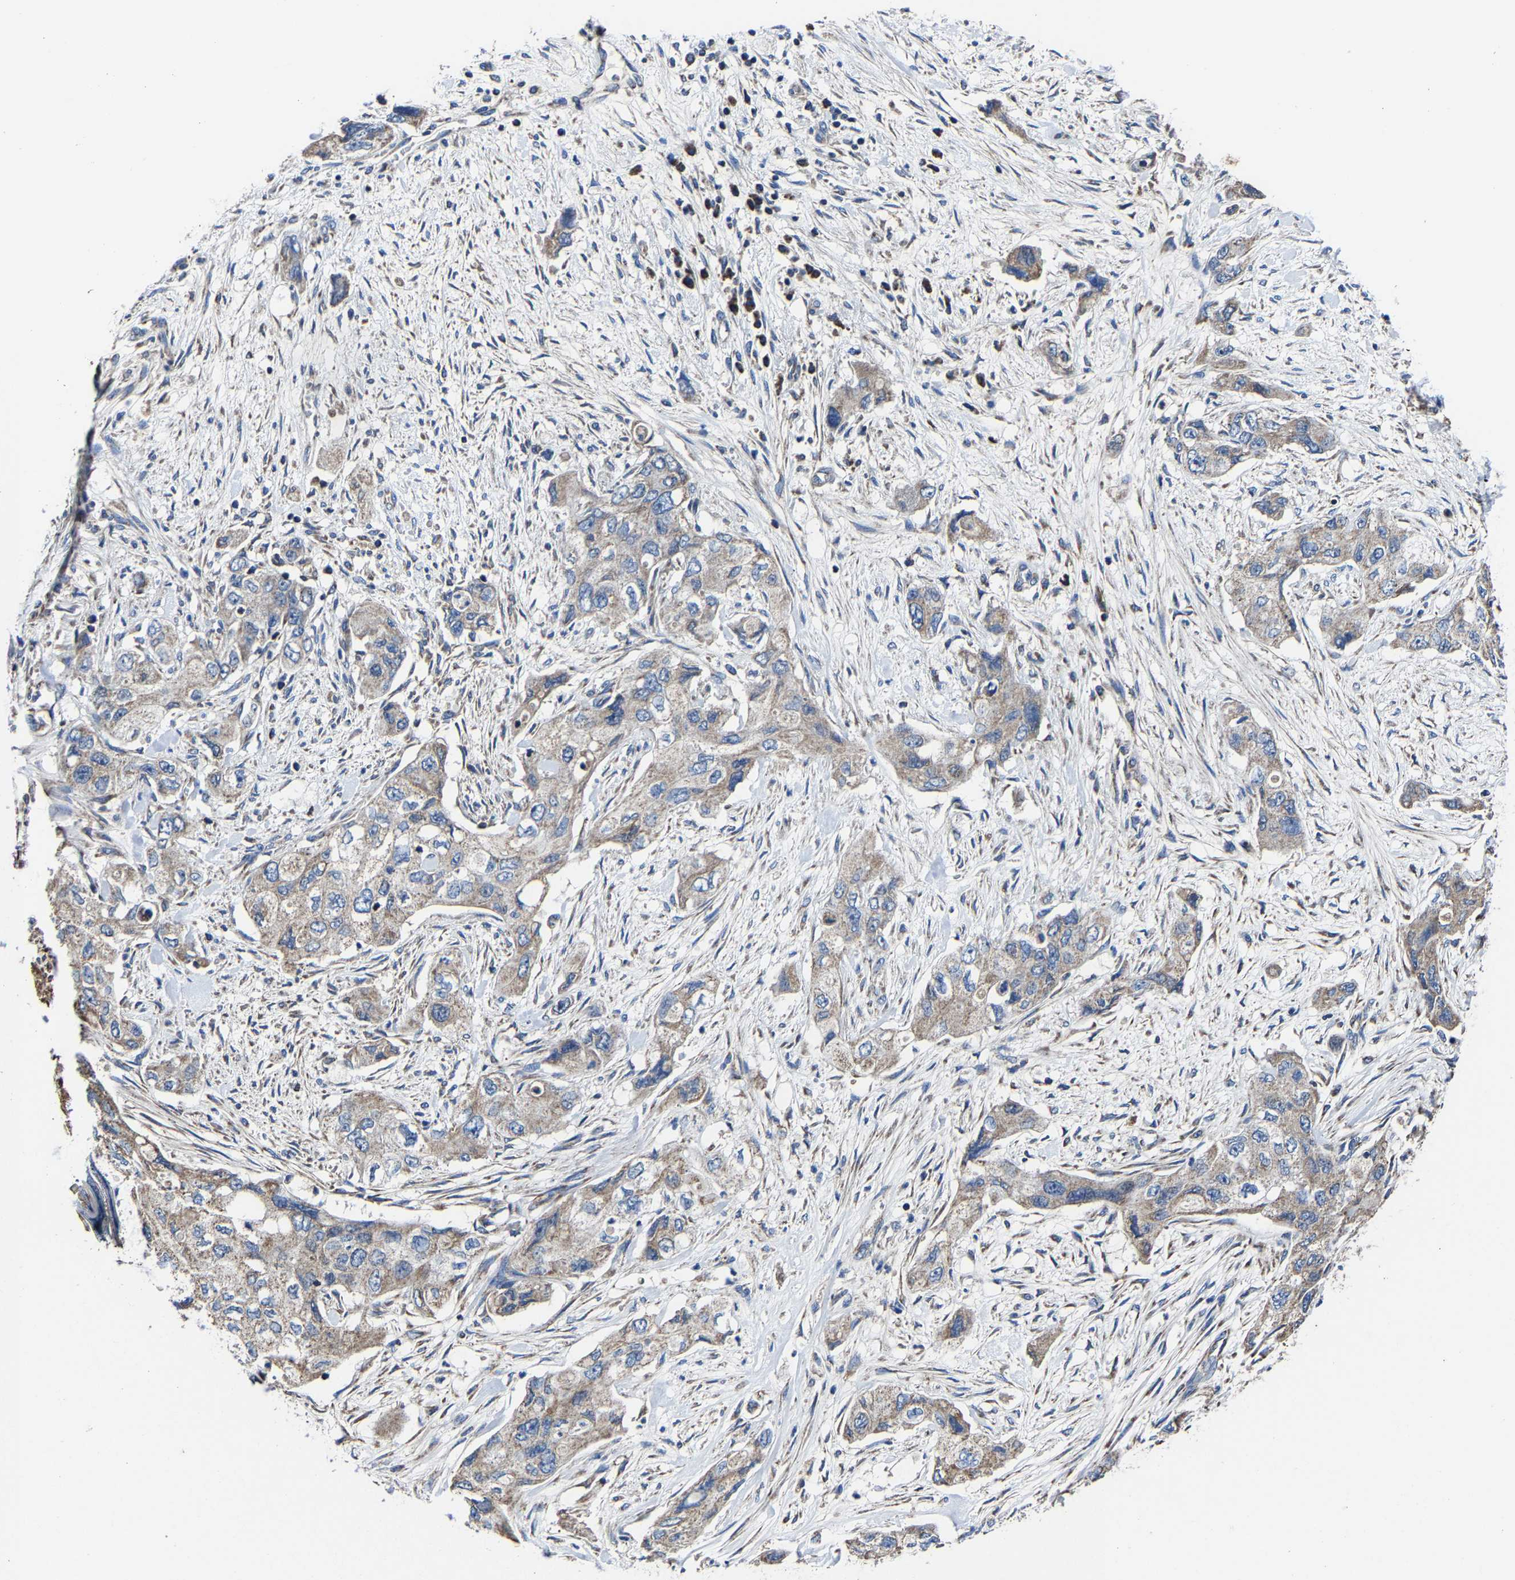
{"staining": {"intensity": "weak", "quantity": ">75%", "location": "cytoplasmic/membranous"}, "tissue": "pancreatic cancer", "cell_type": "Tumor cells", "image_type": "cancer", "snomed": [{"axis": "morphology", "description": "Adenocarcinoma, NOS"}, {"axis": "topography", "description": "Pancreas"}], "caption": "Brown immunohistochemical staining in adenocarcinoma (pancreatic) exhibits weak cytoplasmic/membranous expression in about >75% of tumor cells. (DAB (3,3'-diaminobenzidine) IHC with brightfield microscopy, high magnification).", "gene": "ZCCHC7", "patient": {"sex": "female", "age": 73}}